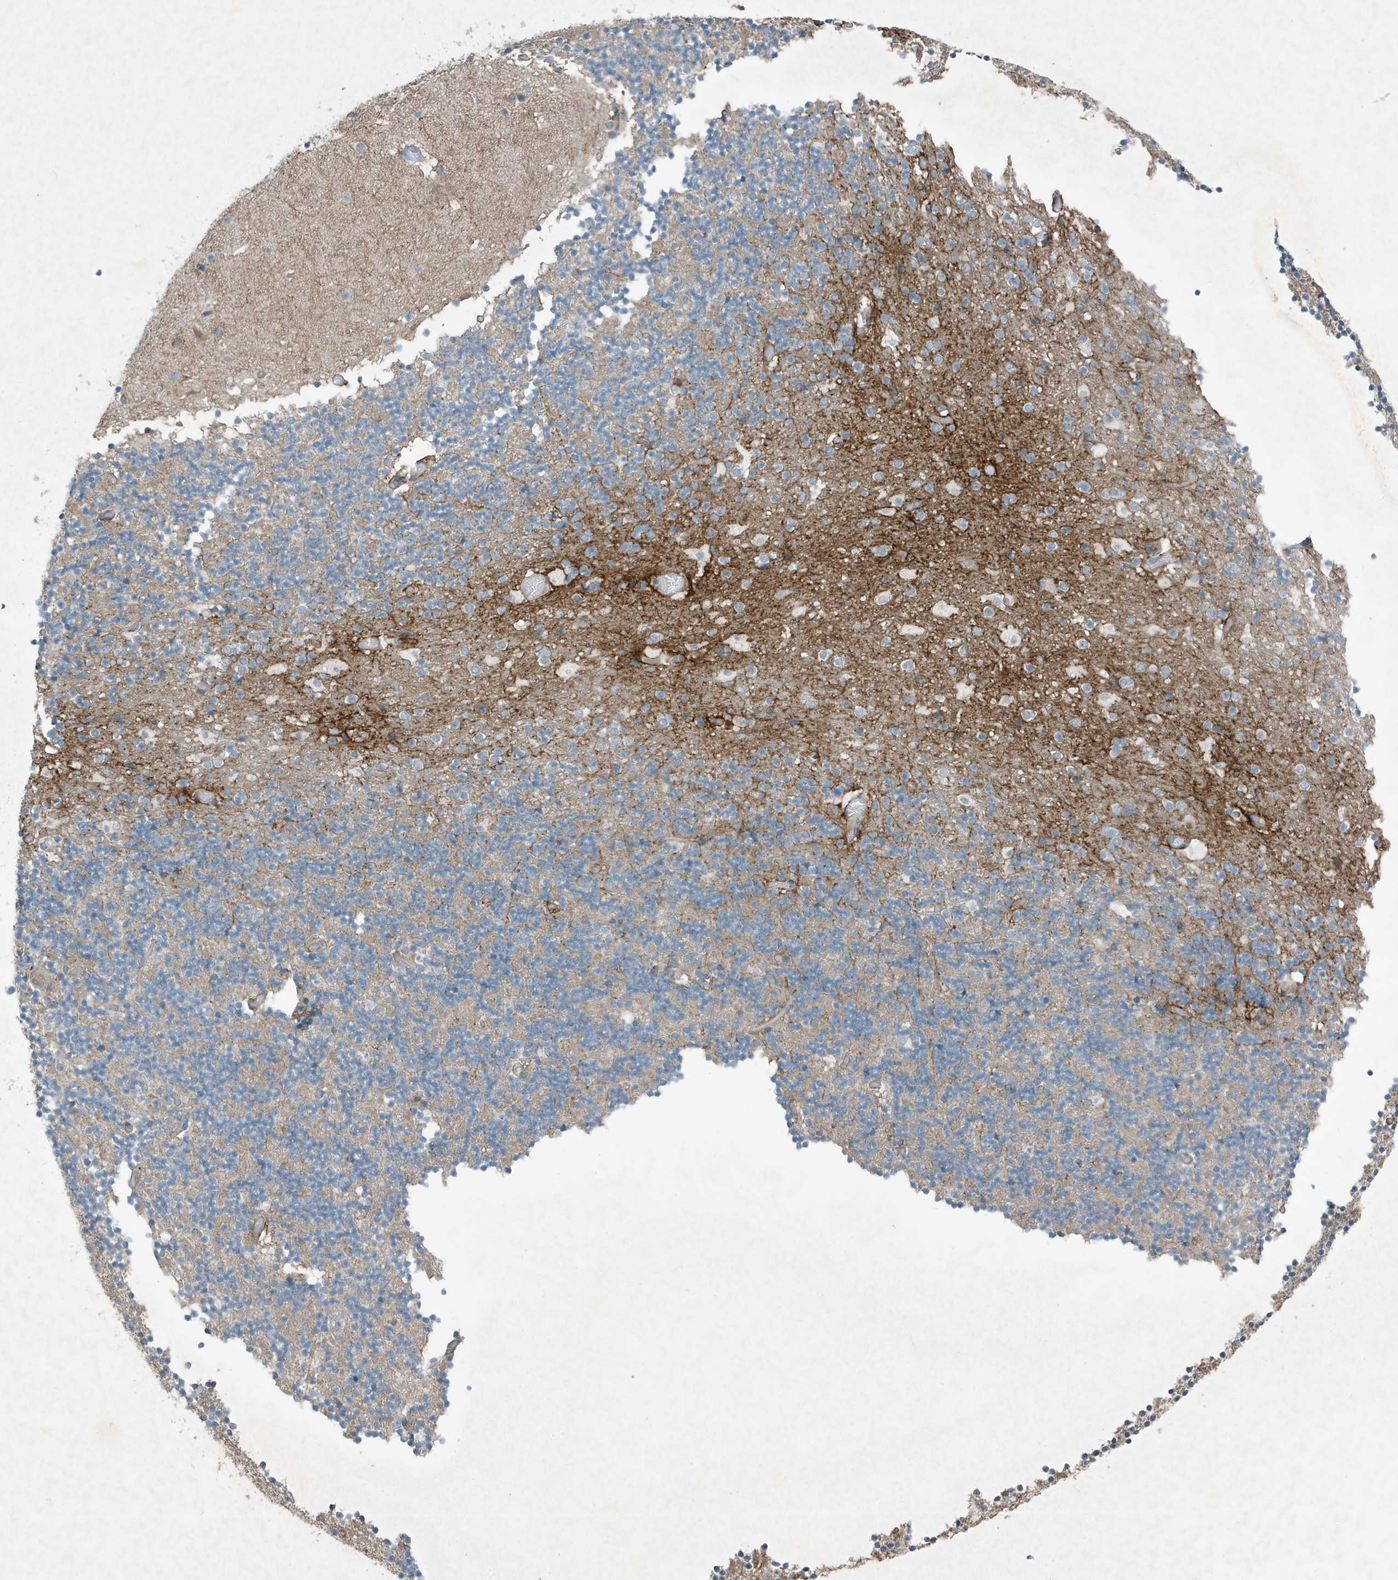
{"staining": {"intensity": "negative", "quantity": "none", "location": "none"}, "tissue": "cerebellum", "cell_type": "Cells in granular layer", "image_type": "normal", "snomed": [{"axis": "morphology", "description": "Normal tissue, NOS"}, {"axis": "topography", "description": "Cerebellum"}], "caption": "An IHC histopathology image of normal cerebellum is shown. There is no staining in cells in granular layer of cerebellum.", "gene": "DAPP1", "patient": {"sex": "male", "age": 57}}